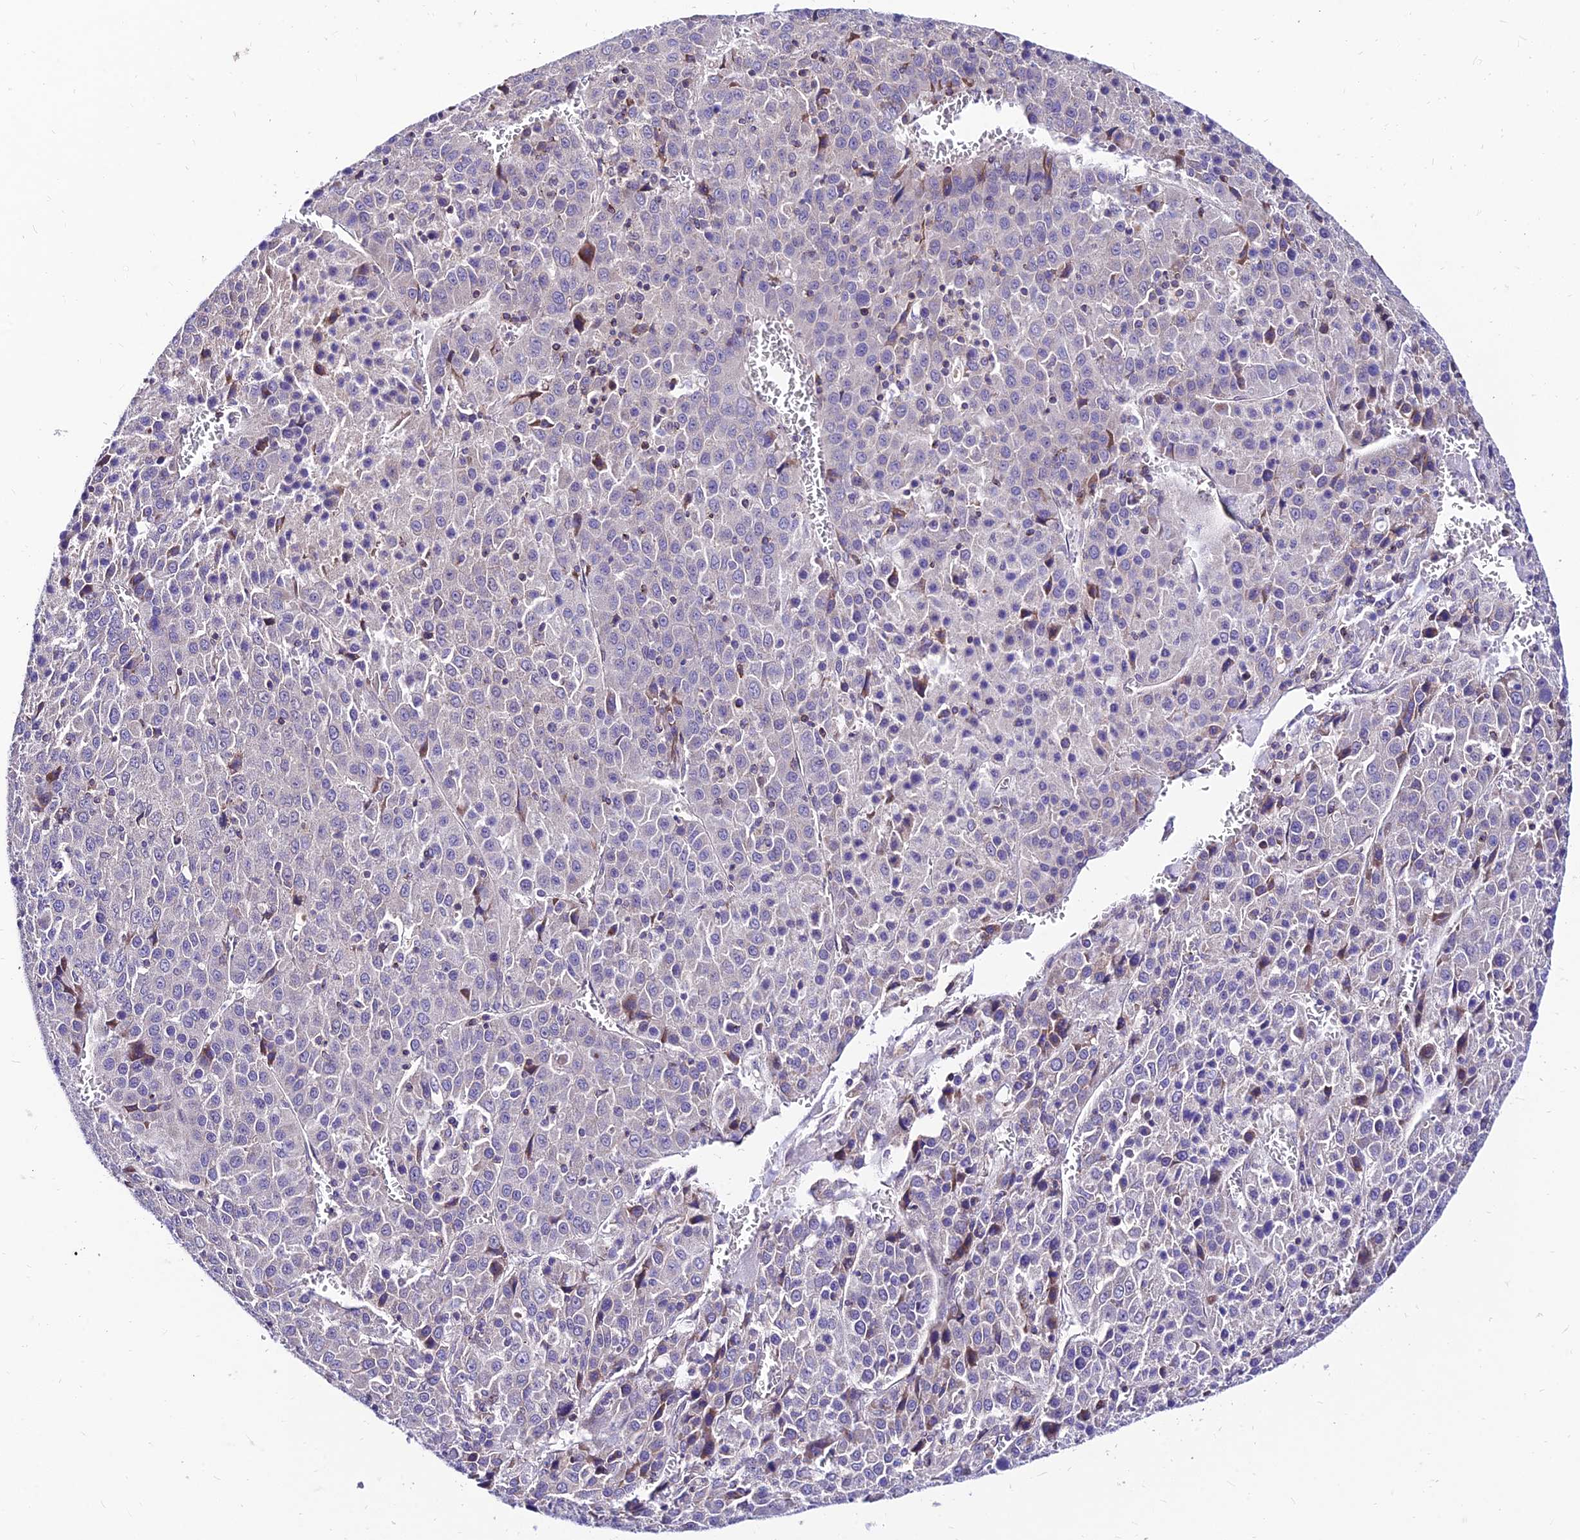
{"staining": {"intensity": "negative", "quantity": "none", "location": "none"}, "tissue": "liver cancer", "cell_type": "Tumor cells", "image_type": "cancer", "snomed": [{"axis": "morphology", "description": "Carcinoma, Hepatocellular, NOS"}, {"axis": "topography", "description": "Liver"}], "caption": "IHC of liver cancer shows no staining in tumor cells.", "gene": "C6orf132", "patient": {"sex": "female", "age": 53}}